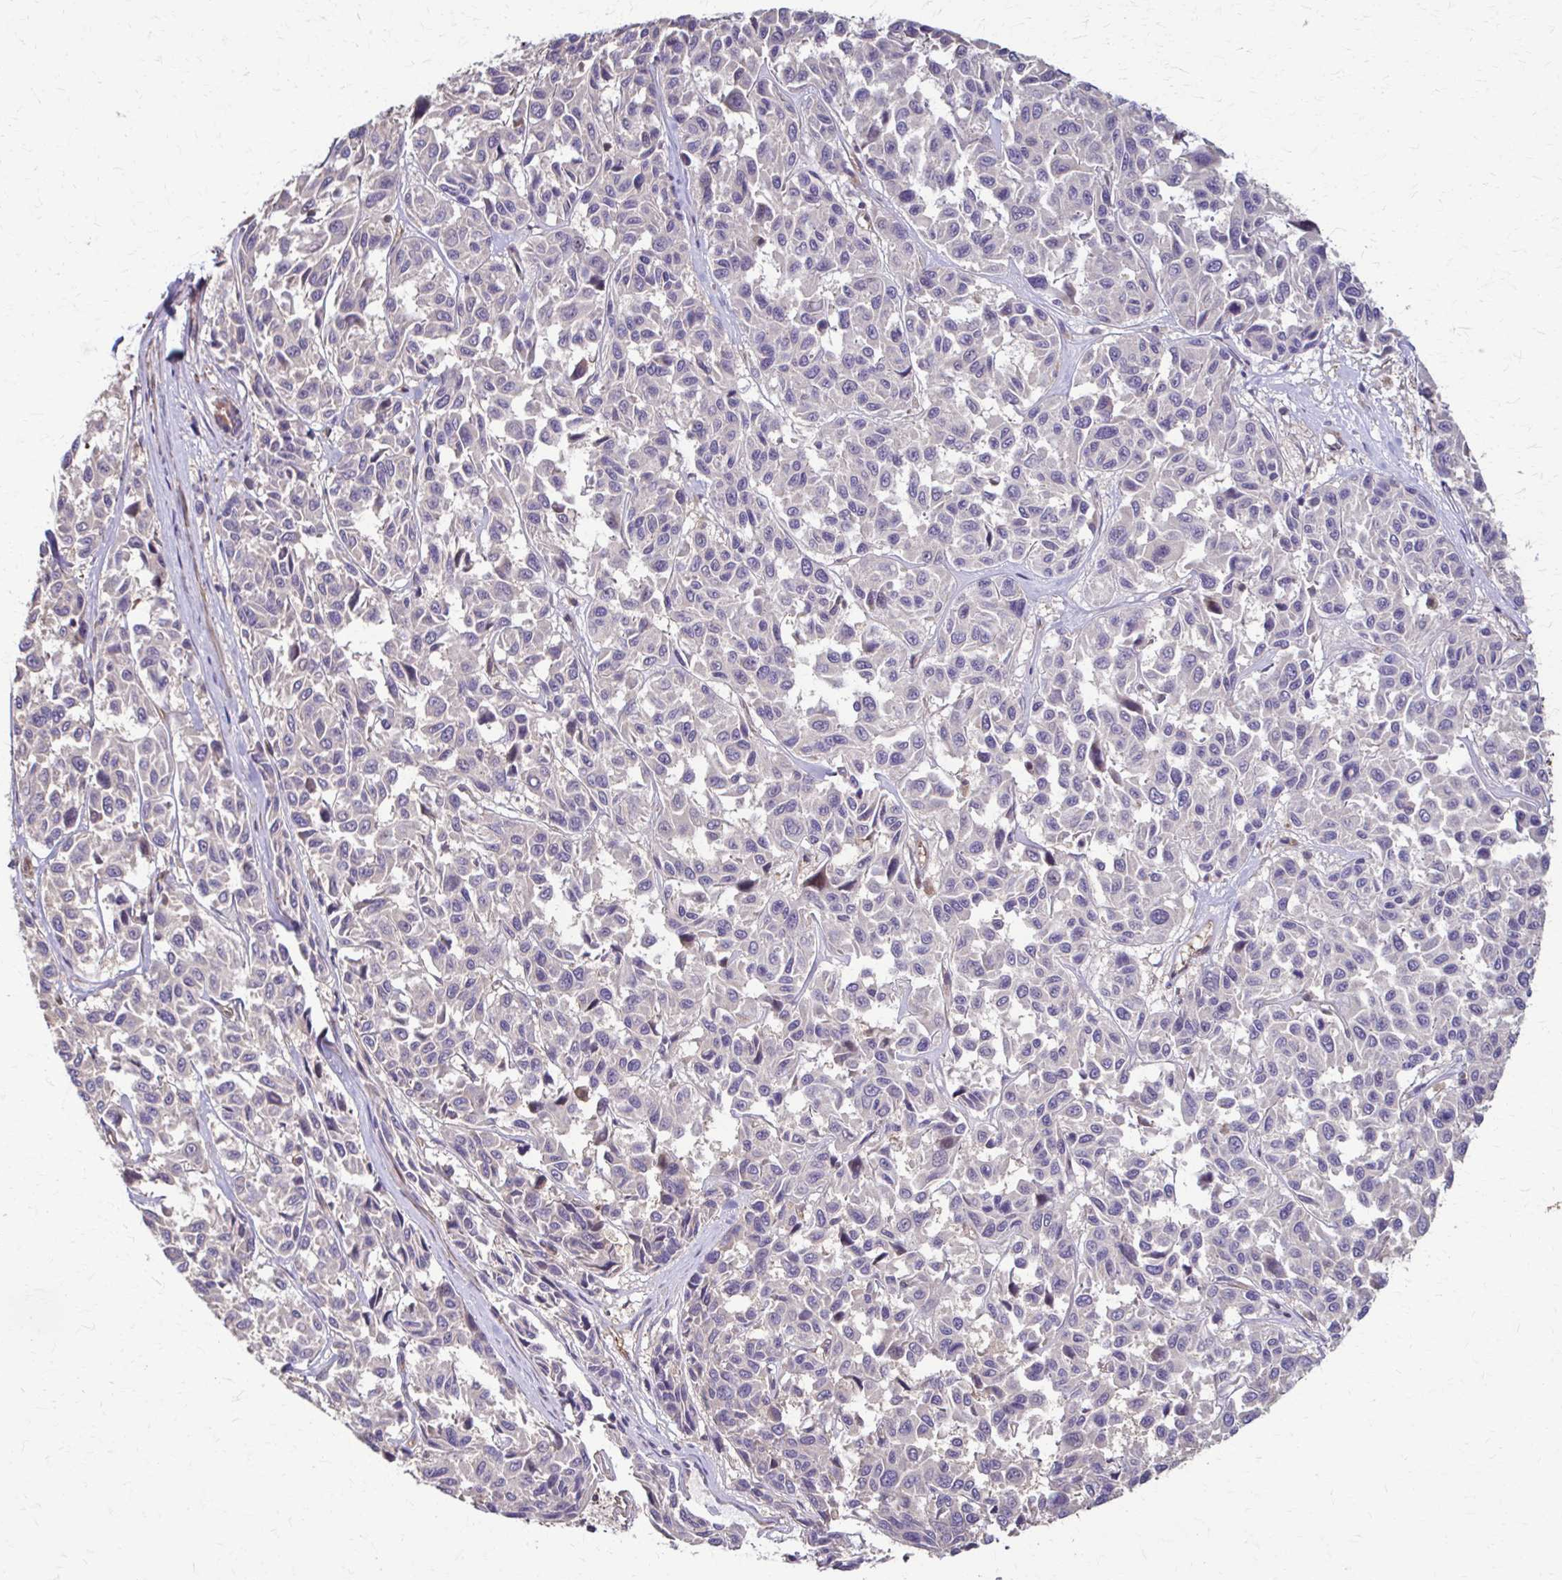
{"staining": {"intensity": "negative", "quantity": "none", "location": "none"}, "tissue": "melanoma", "cell_type": "Tumor cells", "image_type": "cancer", "snomed": [{"axis": "morphology", "description": "Malignant melanoma, NOS"}, {"axis": "topography", "description": "Skin"}], "caption": "An image of human malignant melanoma is negative for staining in tumor cells.", "gene": "DSP", "patient": {"sex": "female", "age": 66}}